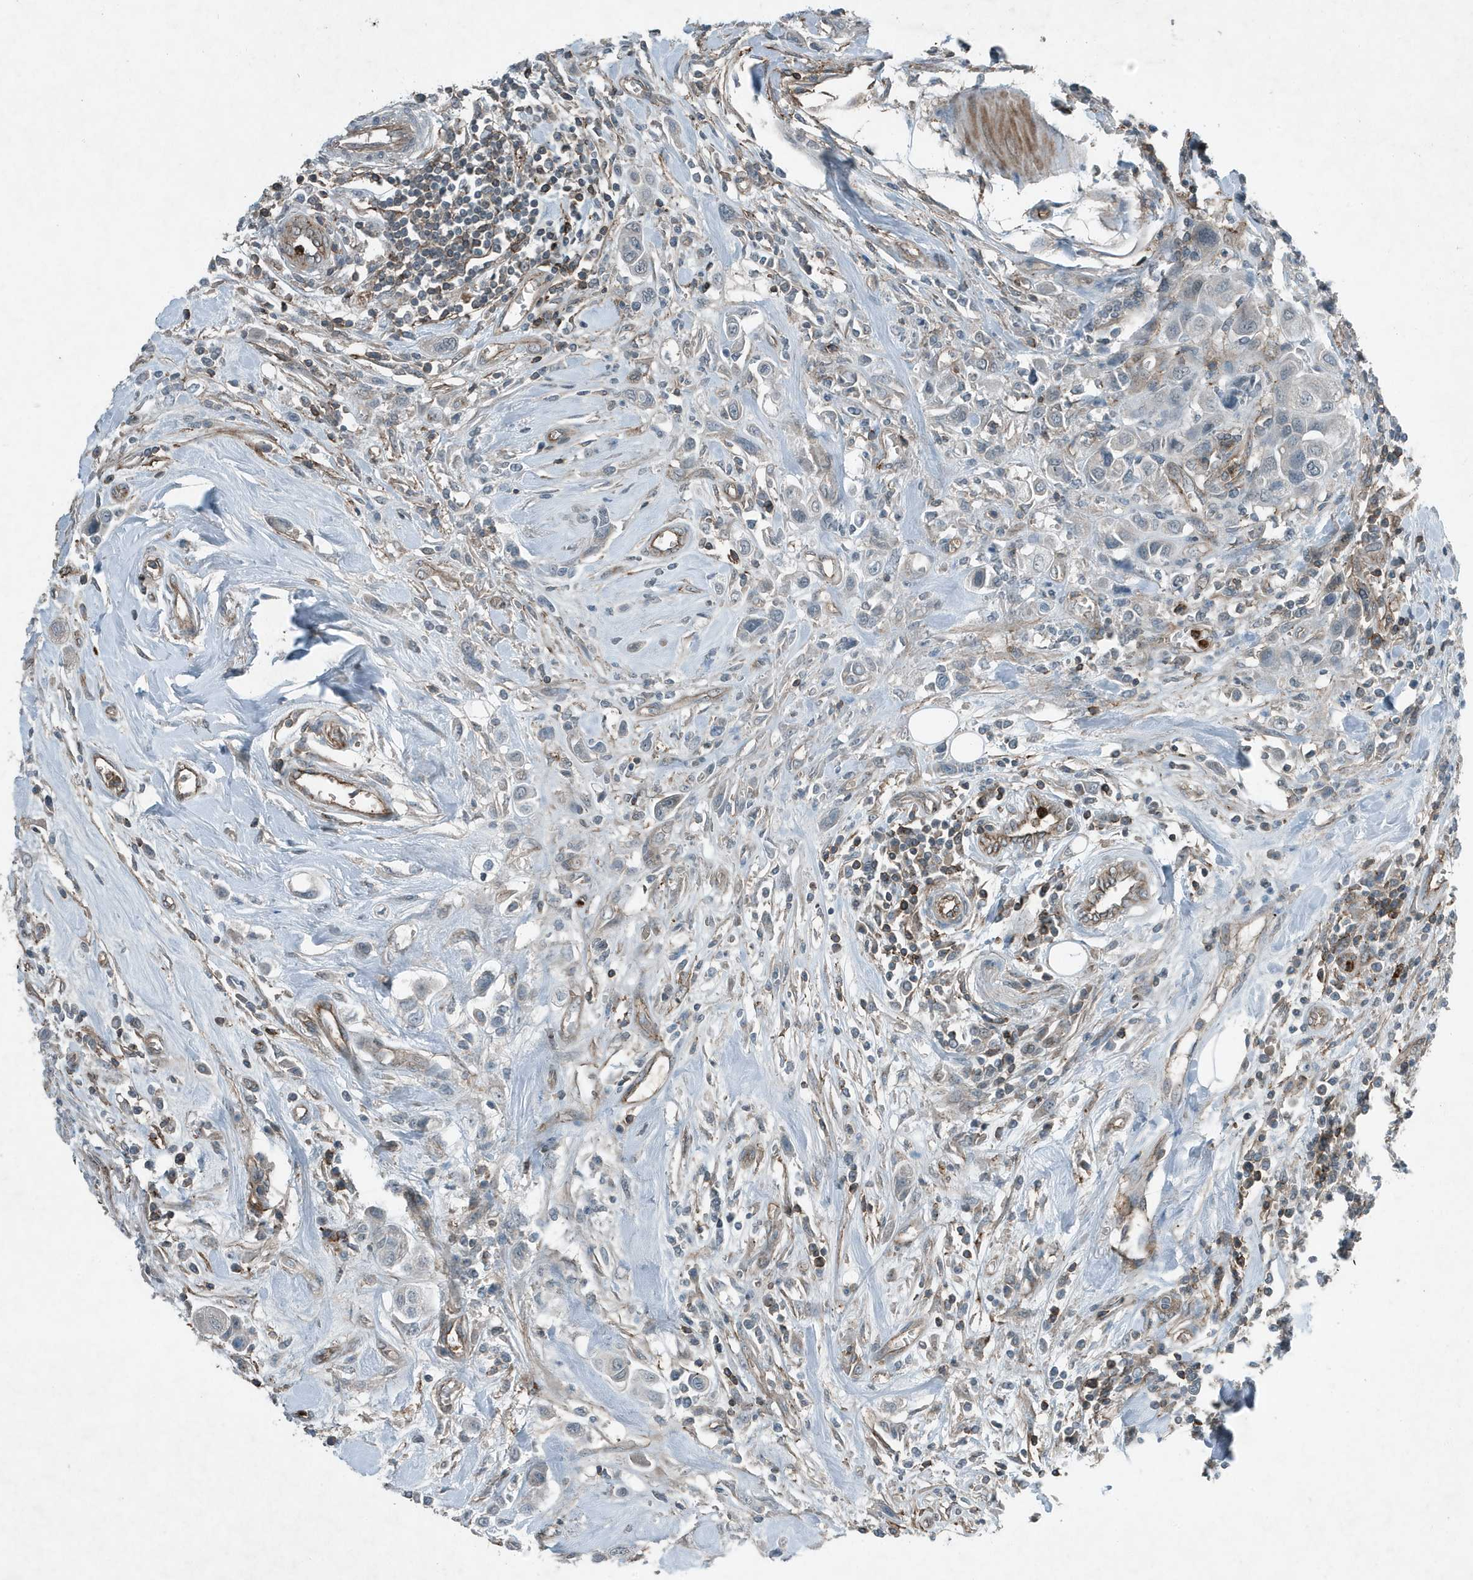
{"staining": {"intensity": "negative", "quantity": "none", "location": "none"}, "tissue": "urothelial cancer", "cell_type": "Tumor cells", "image_type": "cancer", "snomed": [{"axis": "morphology", "description": "Urothelial carcinoma, High grade"}, {"axis": "topography", "description": "Urinary bladder"}], "caption": "IHC micrograph of human urothelial carcinoma (high-grade) stained for a protein (brown), which exhibits no positivity in tumor cells.", "gene": "DAPP1", "patient": {"sex": "male", "age": 50}}